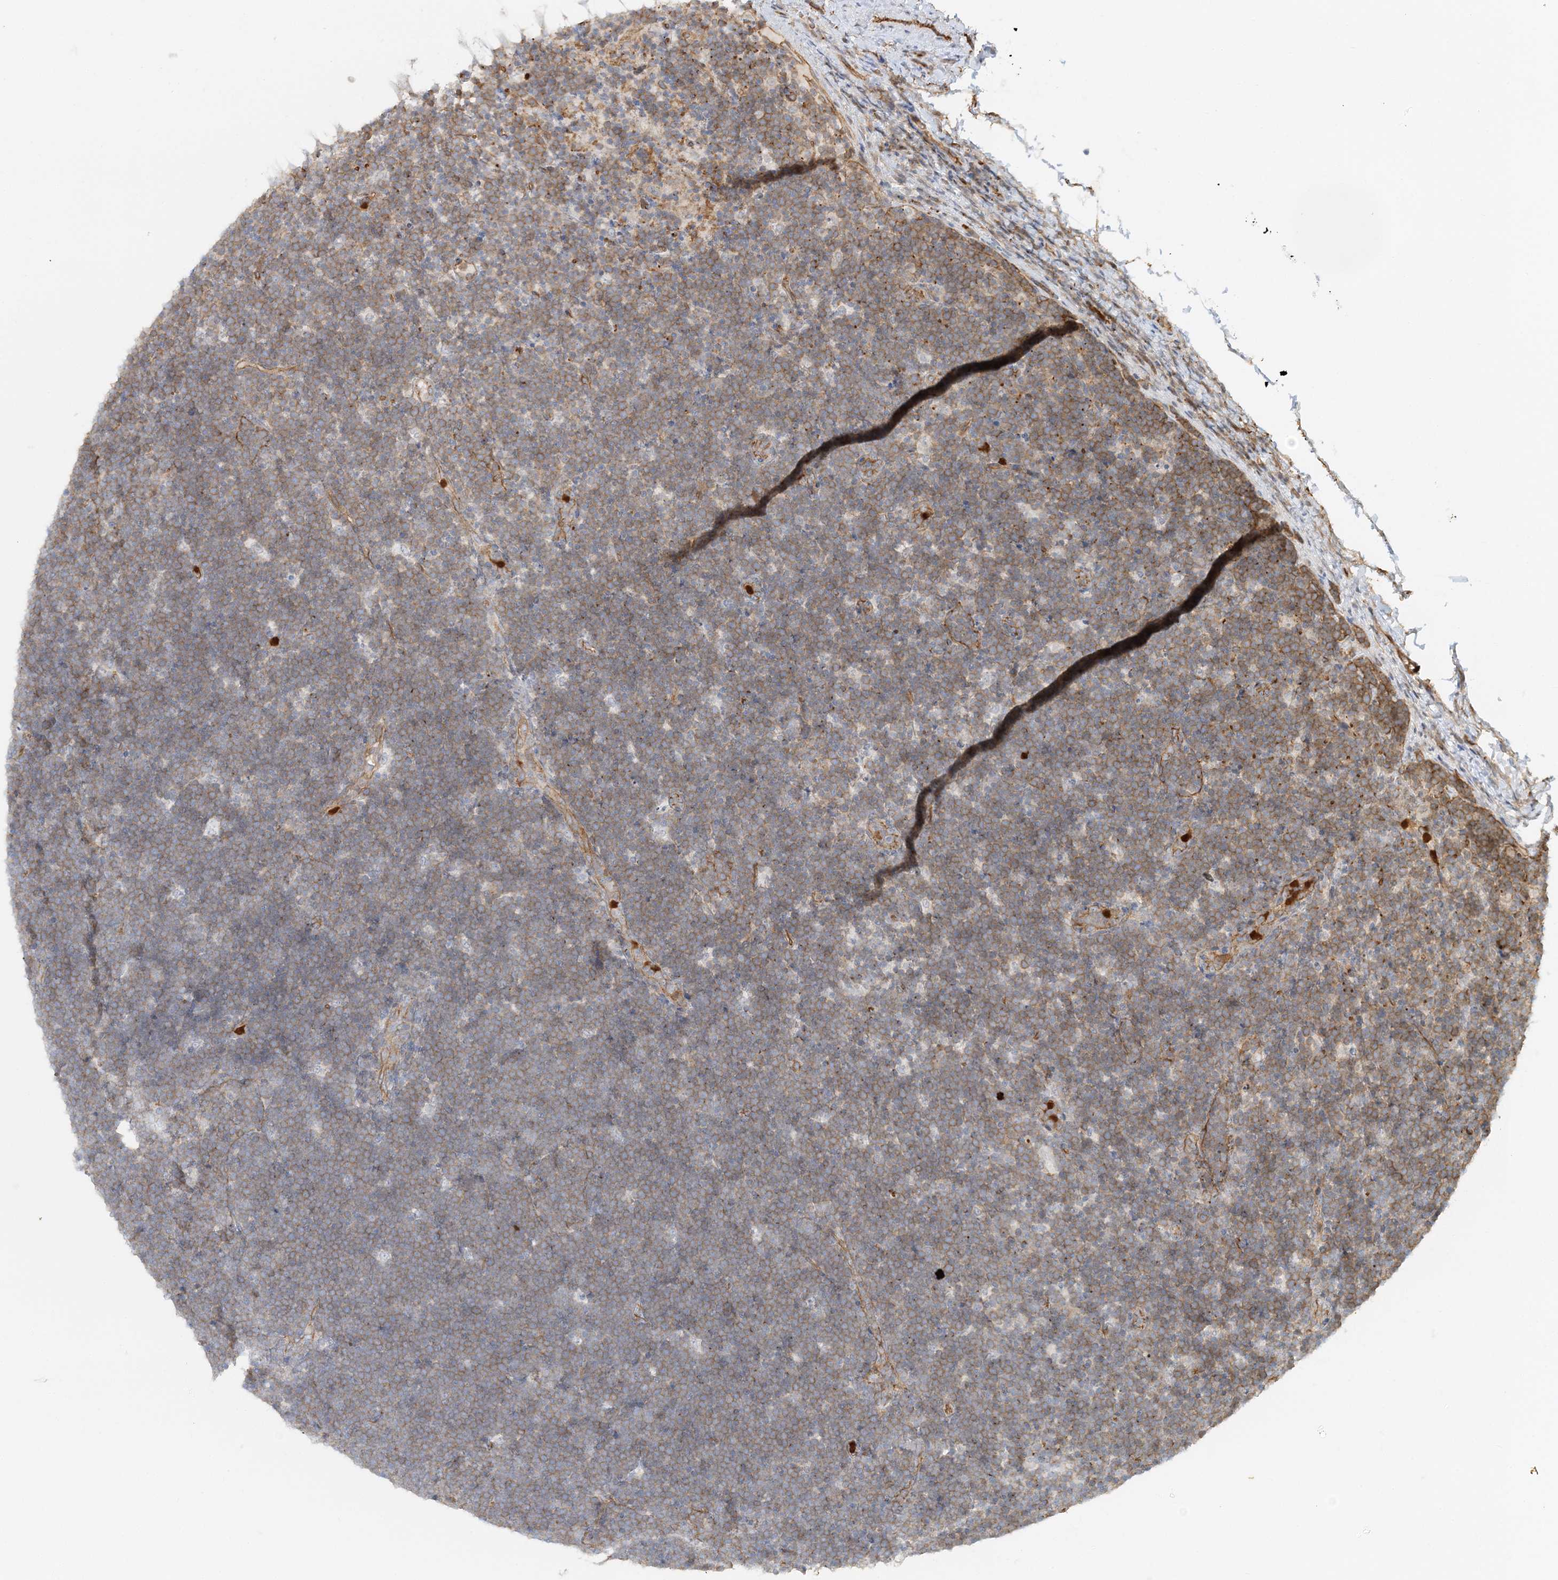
{"staining": {"intensity": "moderate", "quantity": "25%-75%", "location": "cytoplasmic/membranous"}, "tissue": "lymphoma", "cell_type": "Tumor cells", "image_type": "cancer", "snomed": [{"axis": "morphology", "description": "Malignant lymphoma, non-Hodgkin's type, High grade"}, {"axis": "topography", "description": "Lymph node"}], "caption": "High-grade malignant lymphoma, non-Hodgkin's type tissue displays moderate cytoplasmic/membranous positivity in approximately 25%-75% of tumor cells, visualized by immunohistochemistry. The protein is stained brown, and the nuclei are stained in blue (DAB (3,3'-diaminobenzidine) IHC with brightfield microscopy, high magnification).", "gene": "DNAH1", "patient": {"sex": "male", "age": 13}}